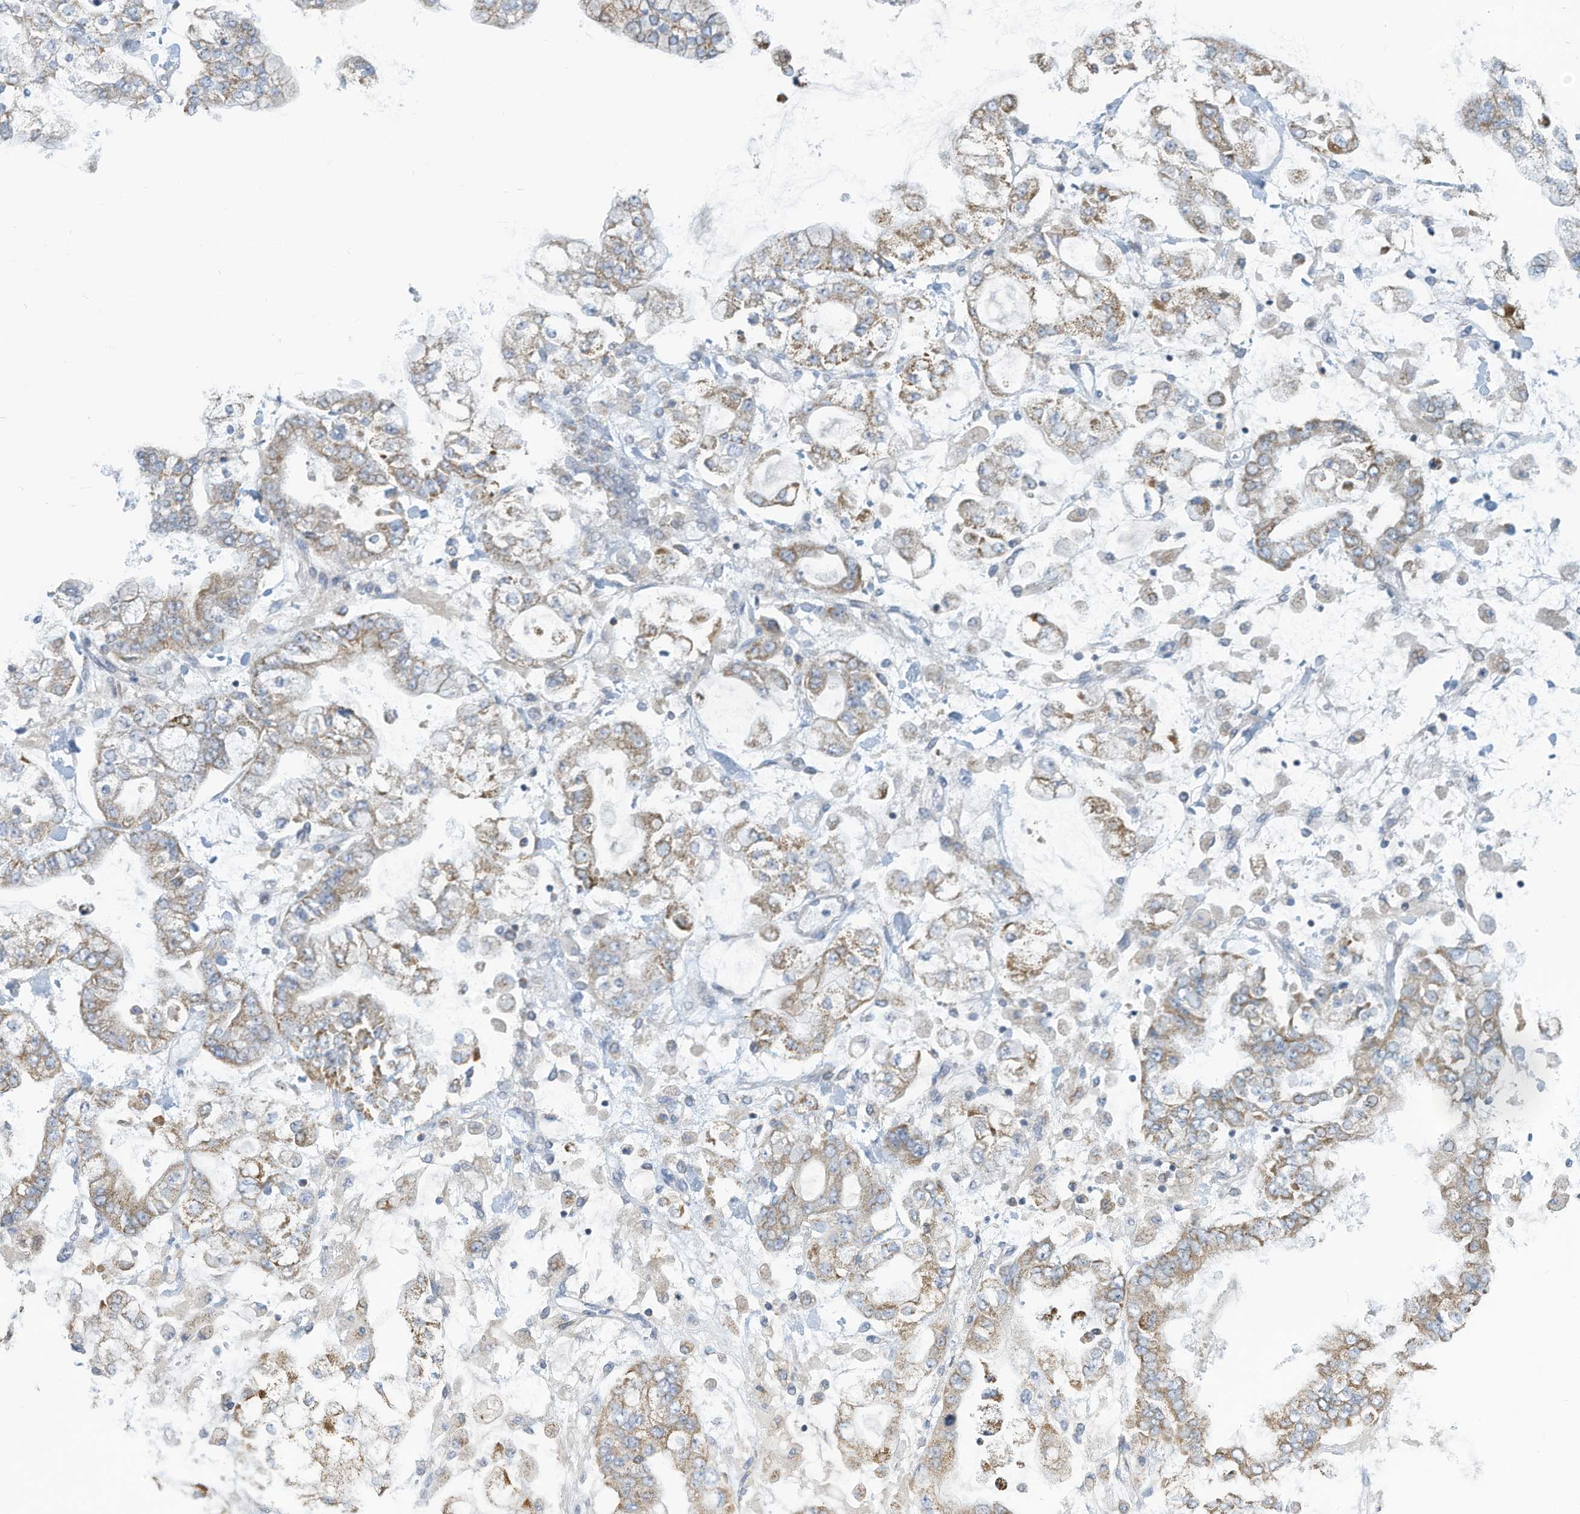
{"staining": {"intensity": "weak", "quantity": "25%-75%", "location": "cytoplasmic/membranous"}, "tissue": "stomach cancer", "cell_type": "Tumor cells", "image_type": "cancer", "snomed": [{"axis": "morphology", "description": "Normal tissue, NOS"}, {"axis": "morphology", "description": "Adenocarcinoma, NOS"}, {"axis": "topography", "description": "Stomach, upper"}, {"axis": "topography", "description": "Stomach"}], "caption": "Immunohistochemical staining of human adenocarcinoma (stomach) displays weak cytoplasmic/membranous protein positivity in about 25%-75% of tumor cells. Ihc stains the protein in brown and the nuclei are stained blue.", "gene": "NLN", "patient": {"sex": "male", "age": 76}}